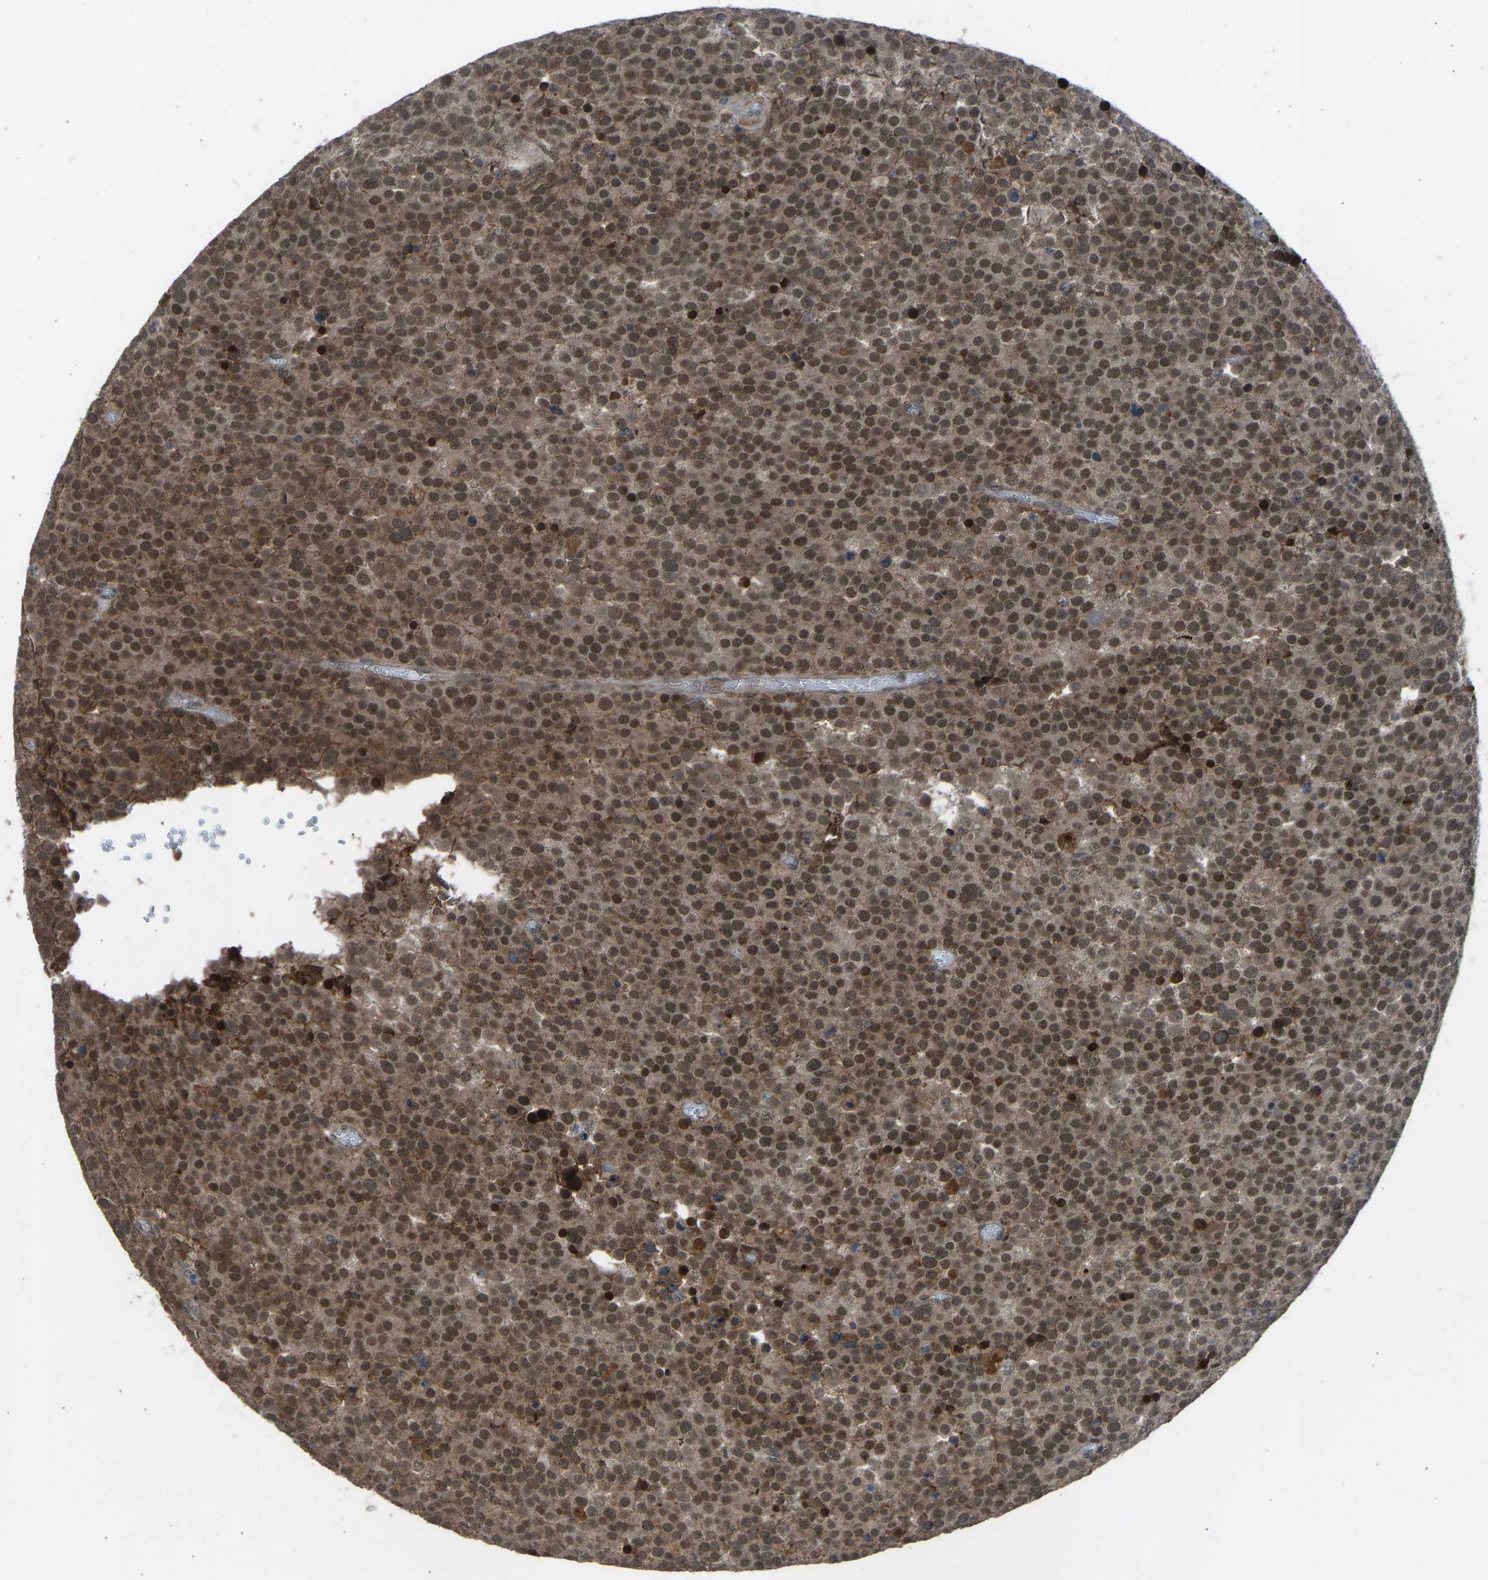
{"staining": {"intensity": "moderate", "quantity": ">75%", "location": "cytoplasmic/membranous,nuclear"}, "tissue": "testis cancer", "cell_type": "Tumor cells", "image_type": "cancer", "snomed": [{"axis": "morphology", "description": "Normal tissue, NOS"}, {"axis": "morphology", "description": "Seminoma, NOS"}, {"axis": "topography", "description": "Testis"}], "caption": "IHC of human testis seminoma reveals medium levels of moderate cytoplasmic/membranous and nuclear expression in about >75% of tumor cells. The staining is performed using DAB (3,3'-diaminobenzidine) brown chromogen to label protein expression. The nuclei are counter-stained blue using hematoxylin.", "gene": "SLC43A1", "patient": {"sex": "male", "age": 71}}